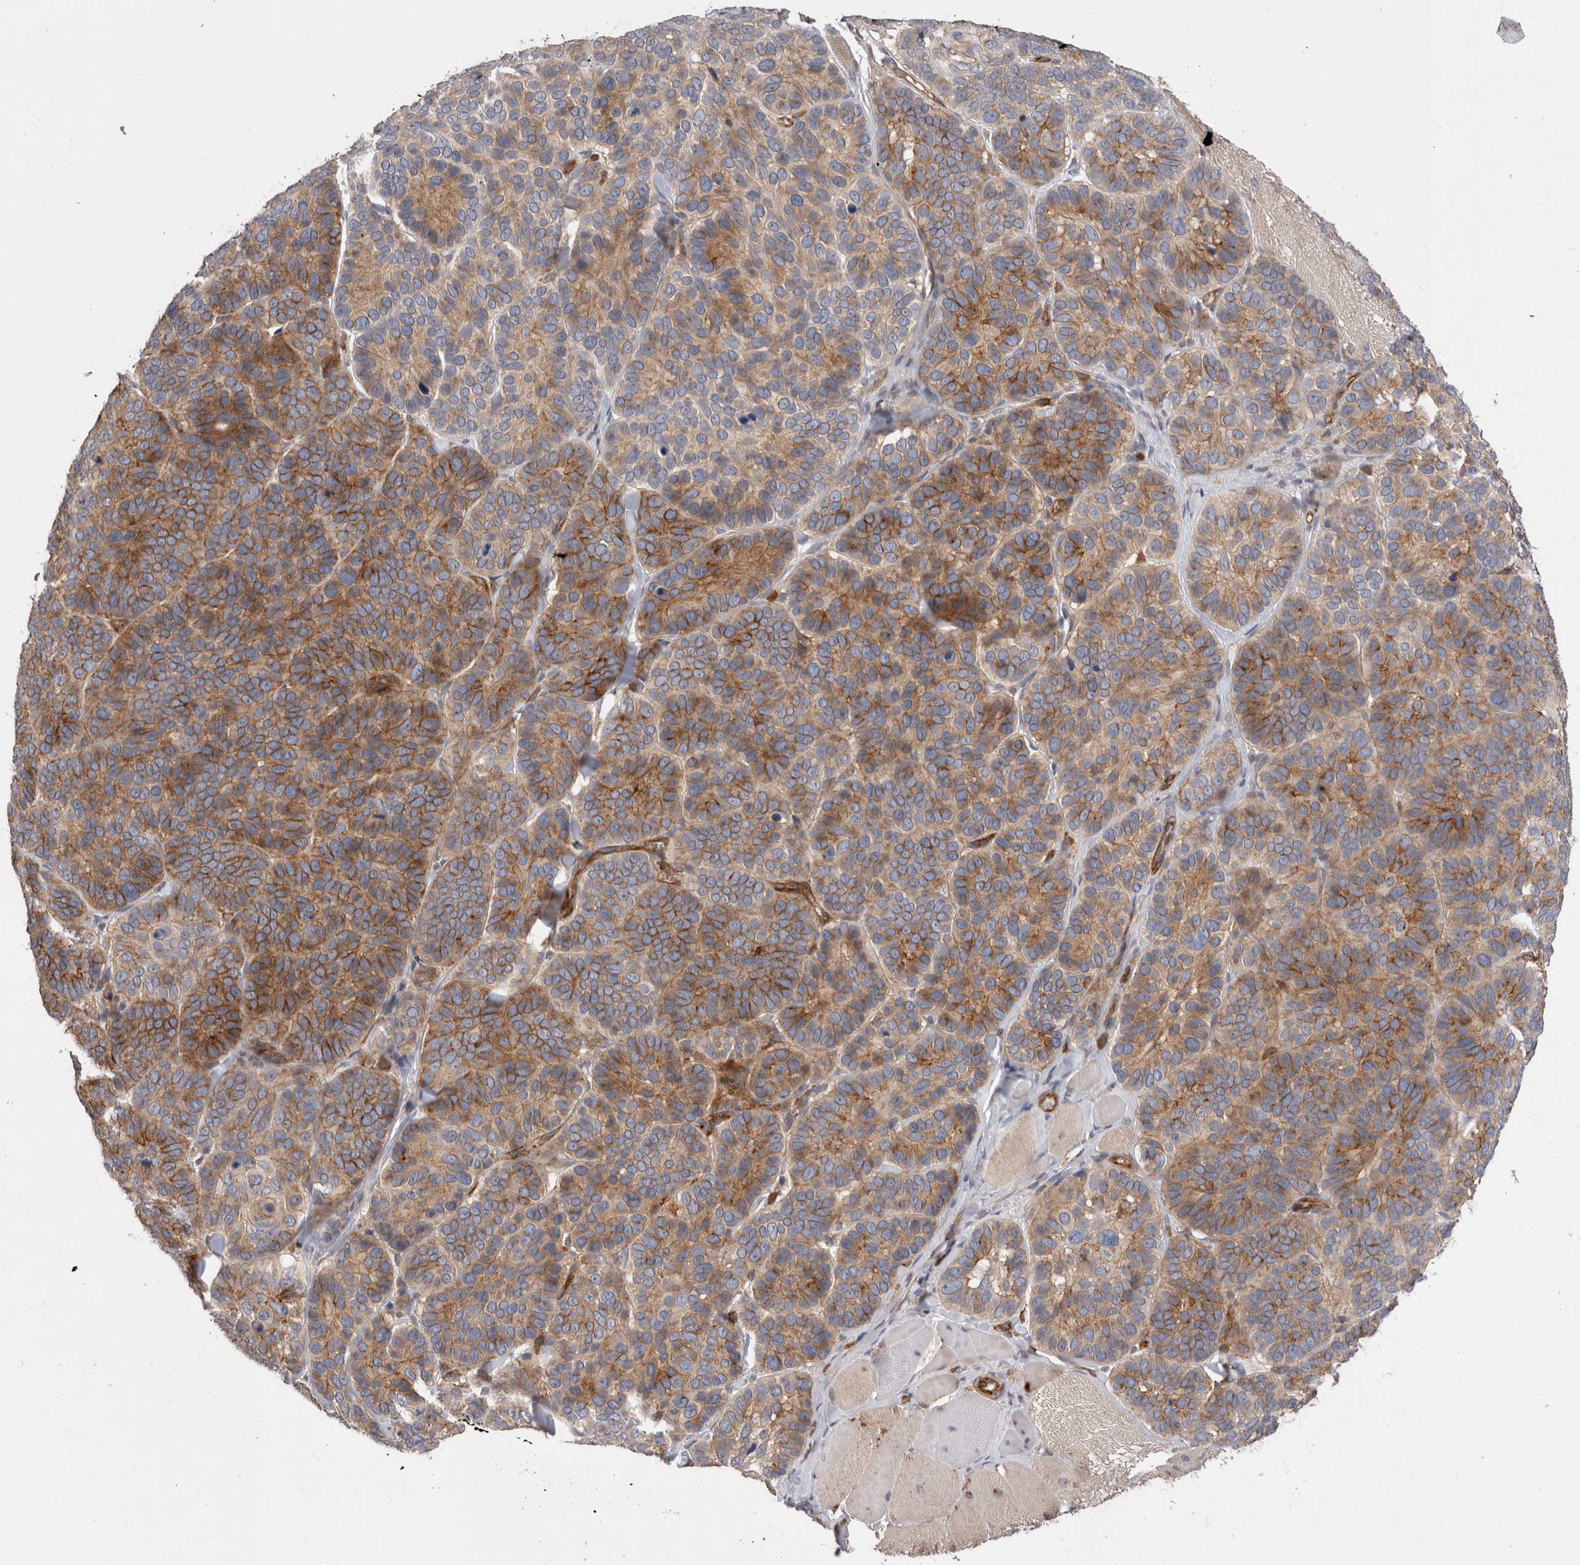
{"staining": {"intensity": "strong", "quantity": ">75%", "location": "cytoplasmic/membranous"}, "tissue": "skin cancer", "cell_type": "Tumor cells", "image_type": "cancer", "snomed": [{"axis": "morphology", "description": "Basal cell carcinoma"}, {"axis": "topography", "description": "Skin"}], "caption": "Tumor cells reveal strong cytoplasmic/membranous positivity in approximately >75% of cells in skin basal cell carcinoma. (Stains: DAB in brown, nuclei in blue, Microscopy: brightfield microscopy at high magnification).", "gene": "BNIP2", "patient": {"sex": "male", "age": 62}}